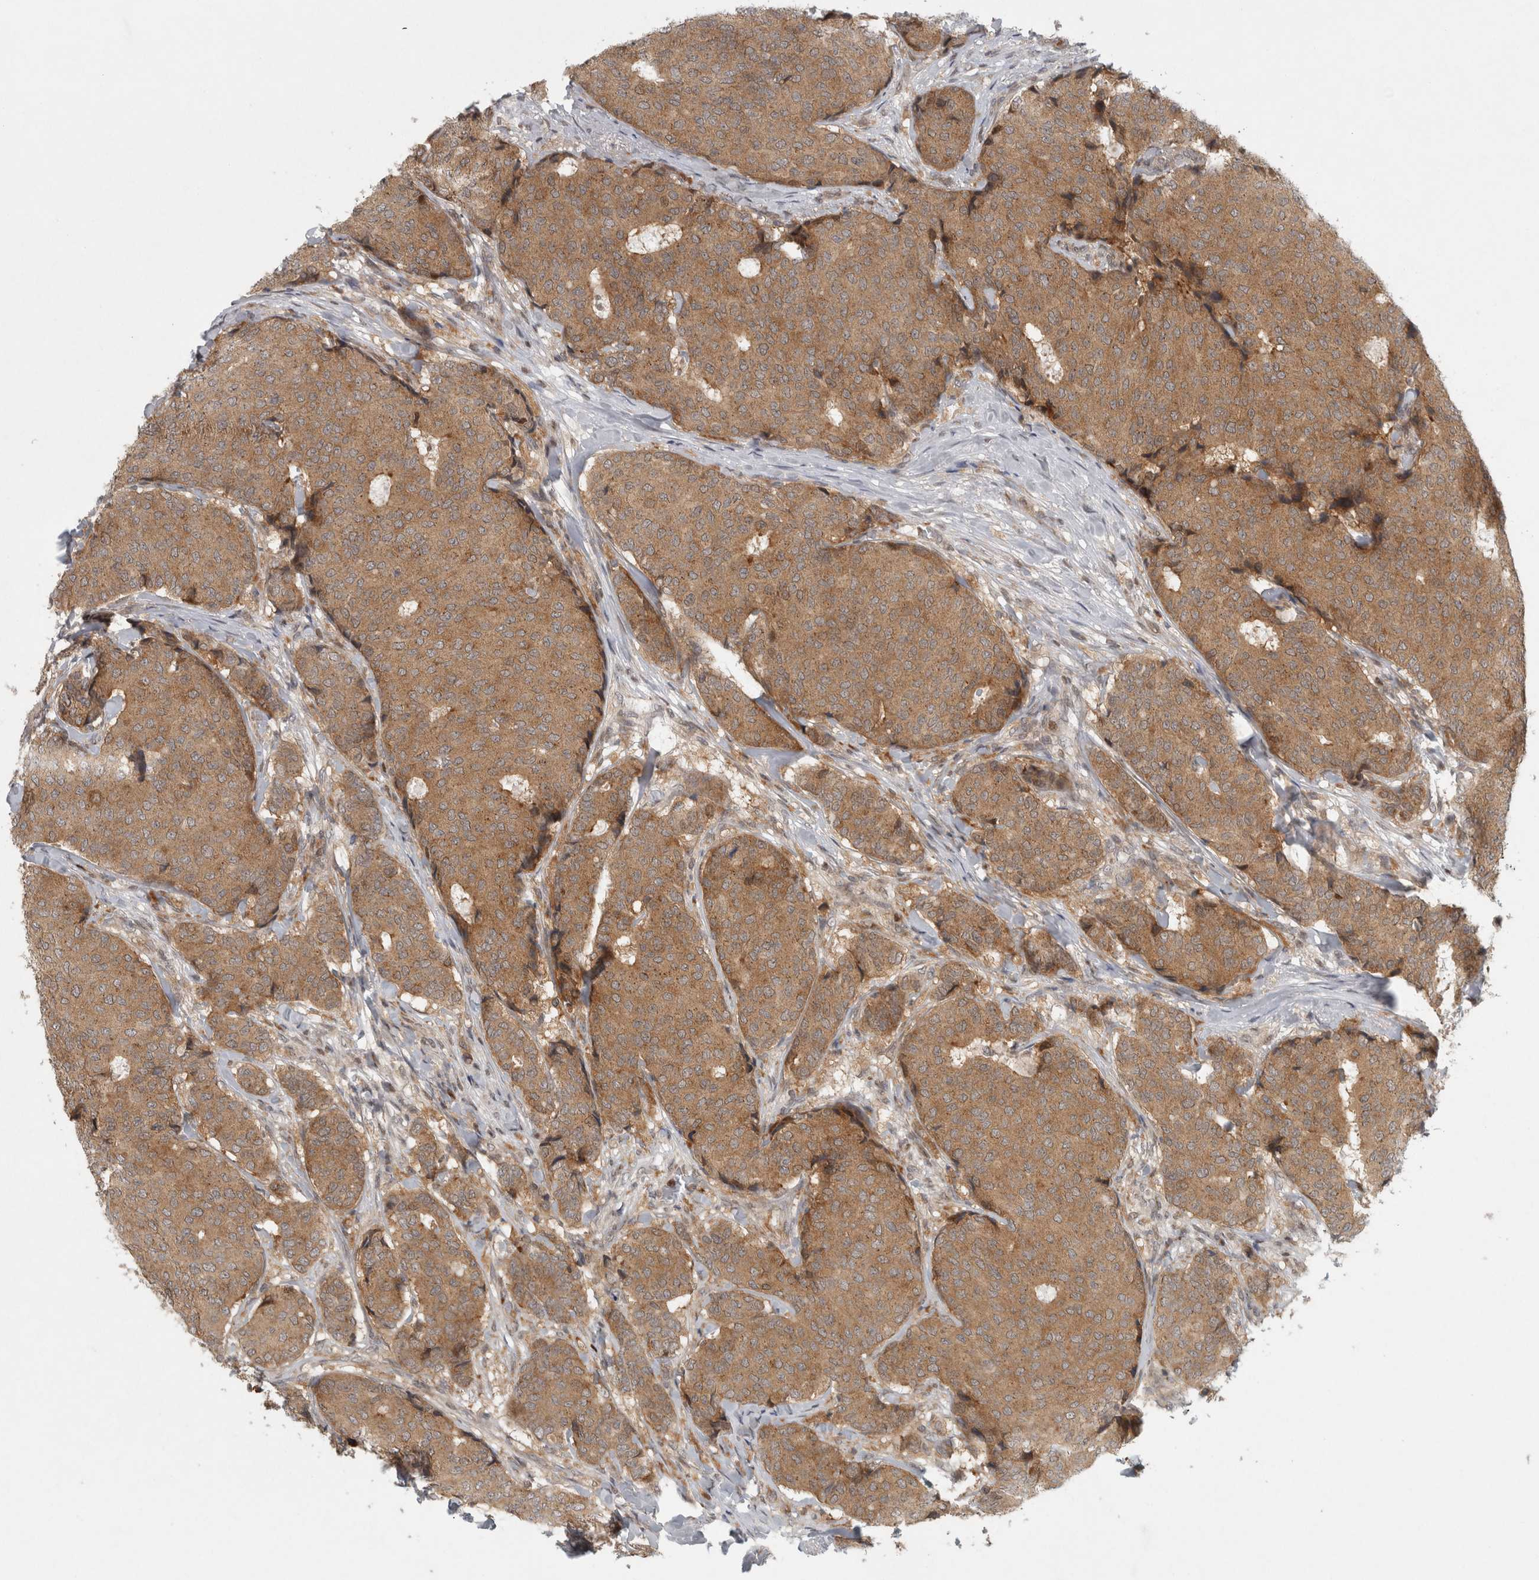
{"staining": {"intensity": "moderate", "quantity": ">75%", "location": "cytoplasmic/membranous"}, "tissue": "breast cancer", "cell_type": "Tumor cells", "image_type": "cancer", "snomed": [{"axis": "morphology", "description": "Duct carcinoma"}, {"axis": "topography", "description": "Breast"}], "caption": "Immunohistochemical staining of breast invasive ductal carcinoma exhibits medium levels of moderate cytoplasmic/membranous positivity in about >75% of tumor cells.", "gene": "KDM8", "patient": {"sex": "female", "age": 75}}